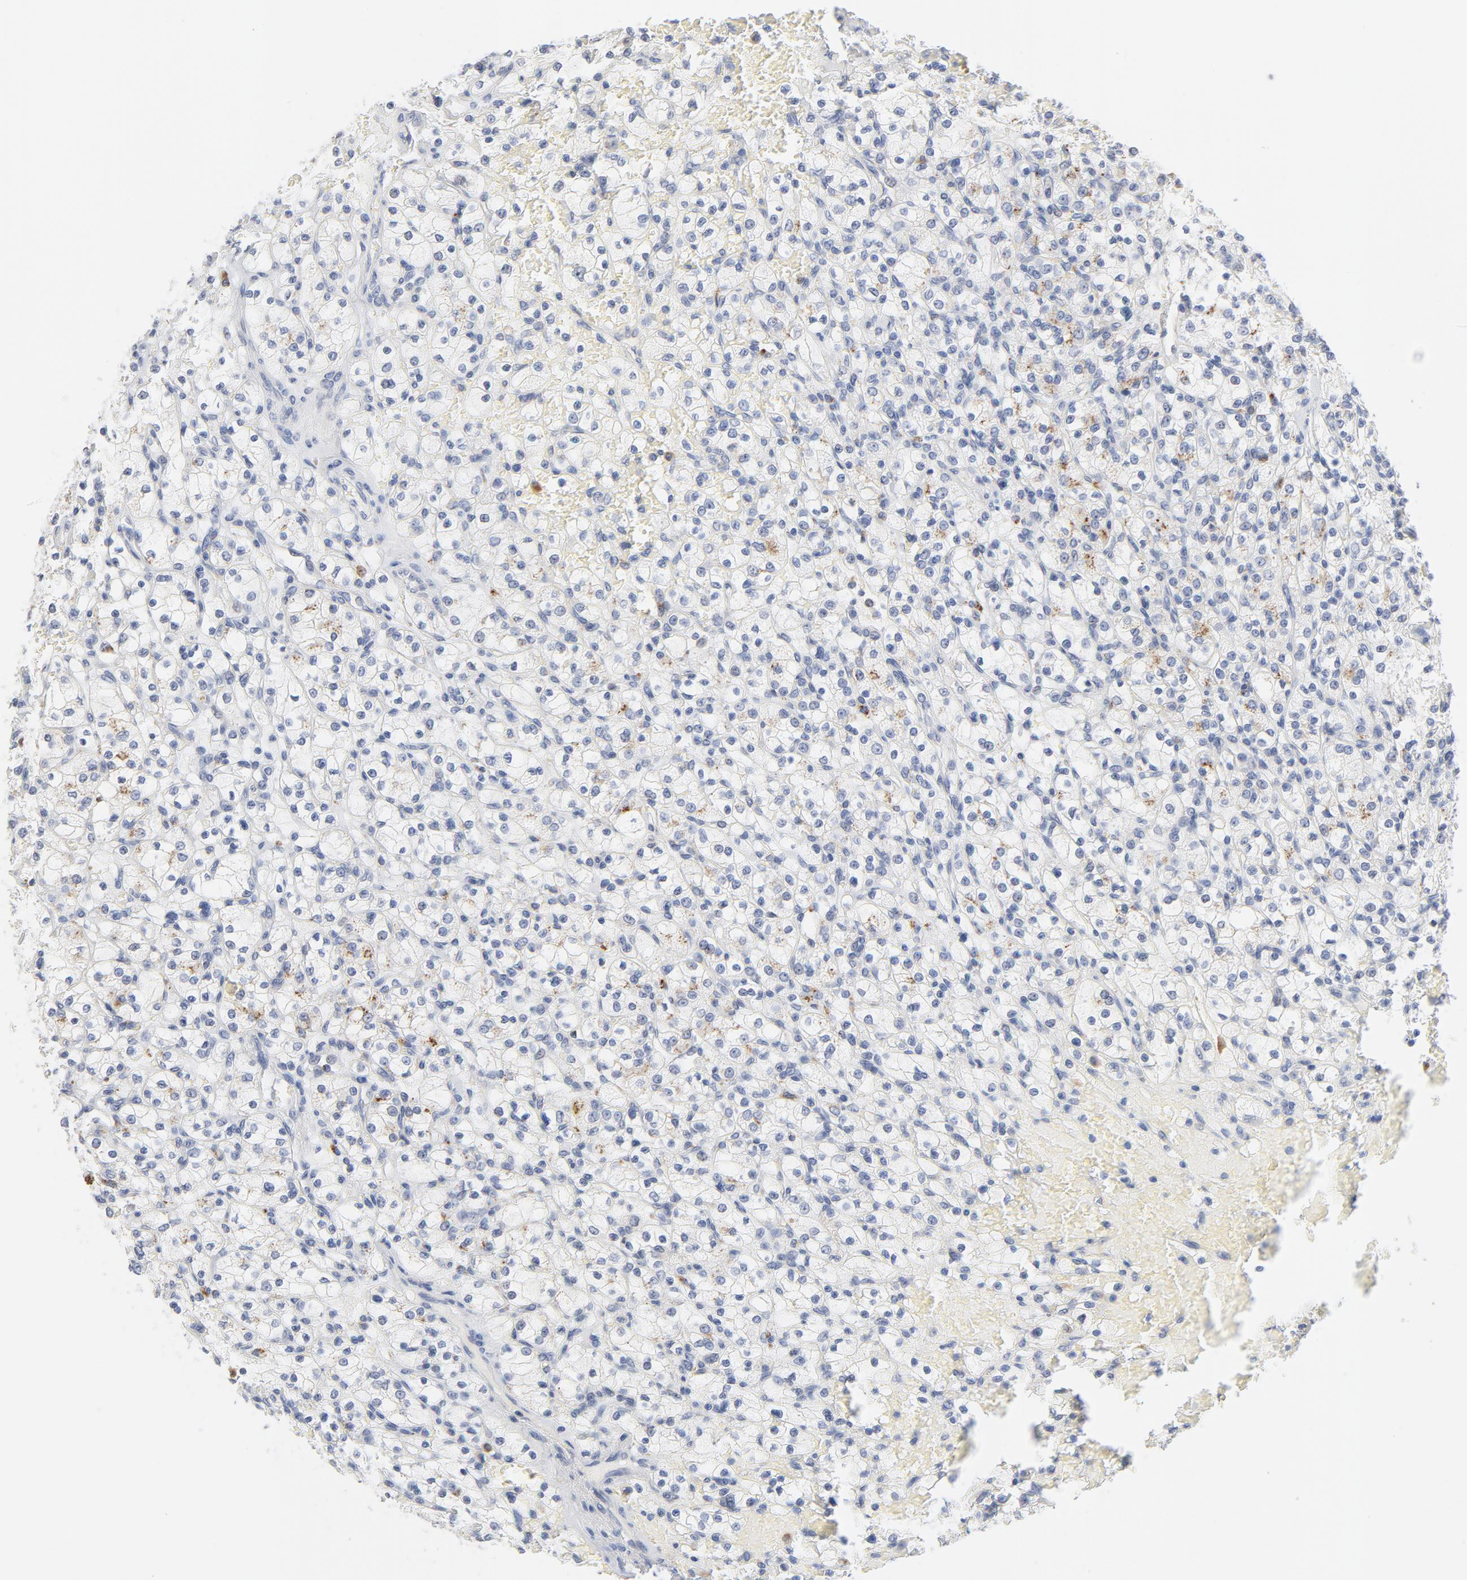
{"staining": {"intensity": "weak", "quantity": "<25%", "location": "cytoplasmic/membranous"}, "tissue": "renal cancer", "cell_type": "Tumor cells", "image_type": "cancer", "snomed": [{"axis": "morphology", "description": "Adenocarcinoma, NOS"}, {"axis": "topography", "description": "Kidney"}], "caption": "IHC histopathology image of renal cancer stained for a protein (brown), which demonstrates no expression in tumor cells.", "gene": "LTBP2", "patient": {"sex": "female", "age": 83}}